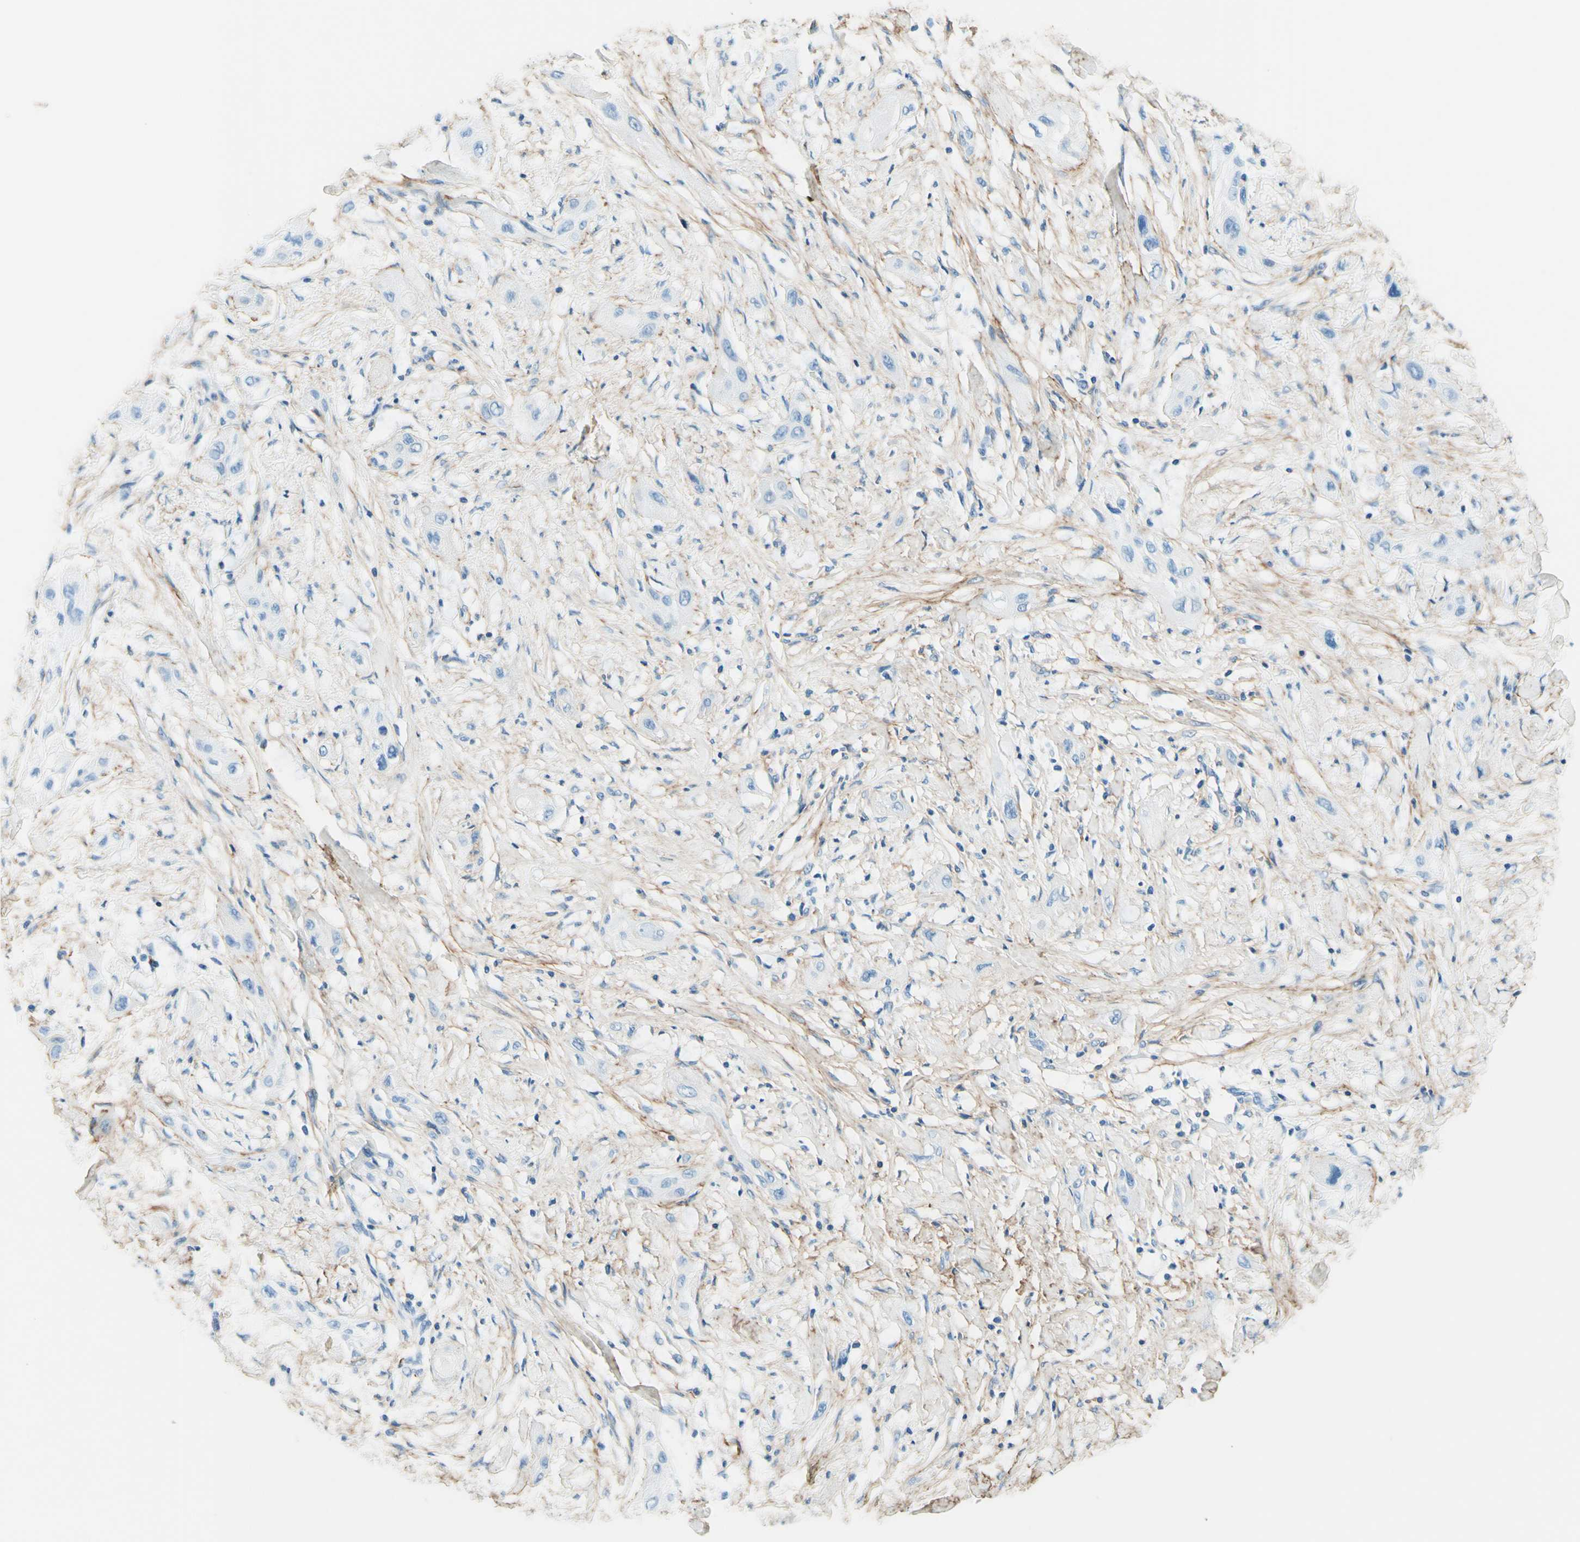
{"staining": {"intensity": "negative", "quantity": "none", "location": "none"}, "tissue": "lung cancer", "cell_type": "Tumor cells", "image_type": "cancer", "snomed": [{"axis": "morphology", "description": "Squamous cell carcinoma, NOS"}, {"axis": "topography", "description": "Lung"}], "caption": "Lung cancer was stained to show a protein in brown. There is no significant staining in tumor cells.", "gene": "MFAP5", "patient": {"sex": "female", "age": 47}}